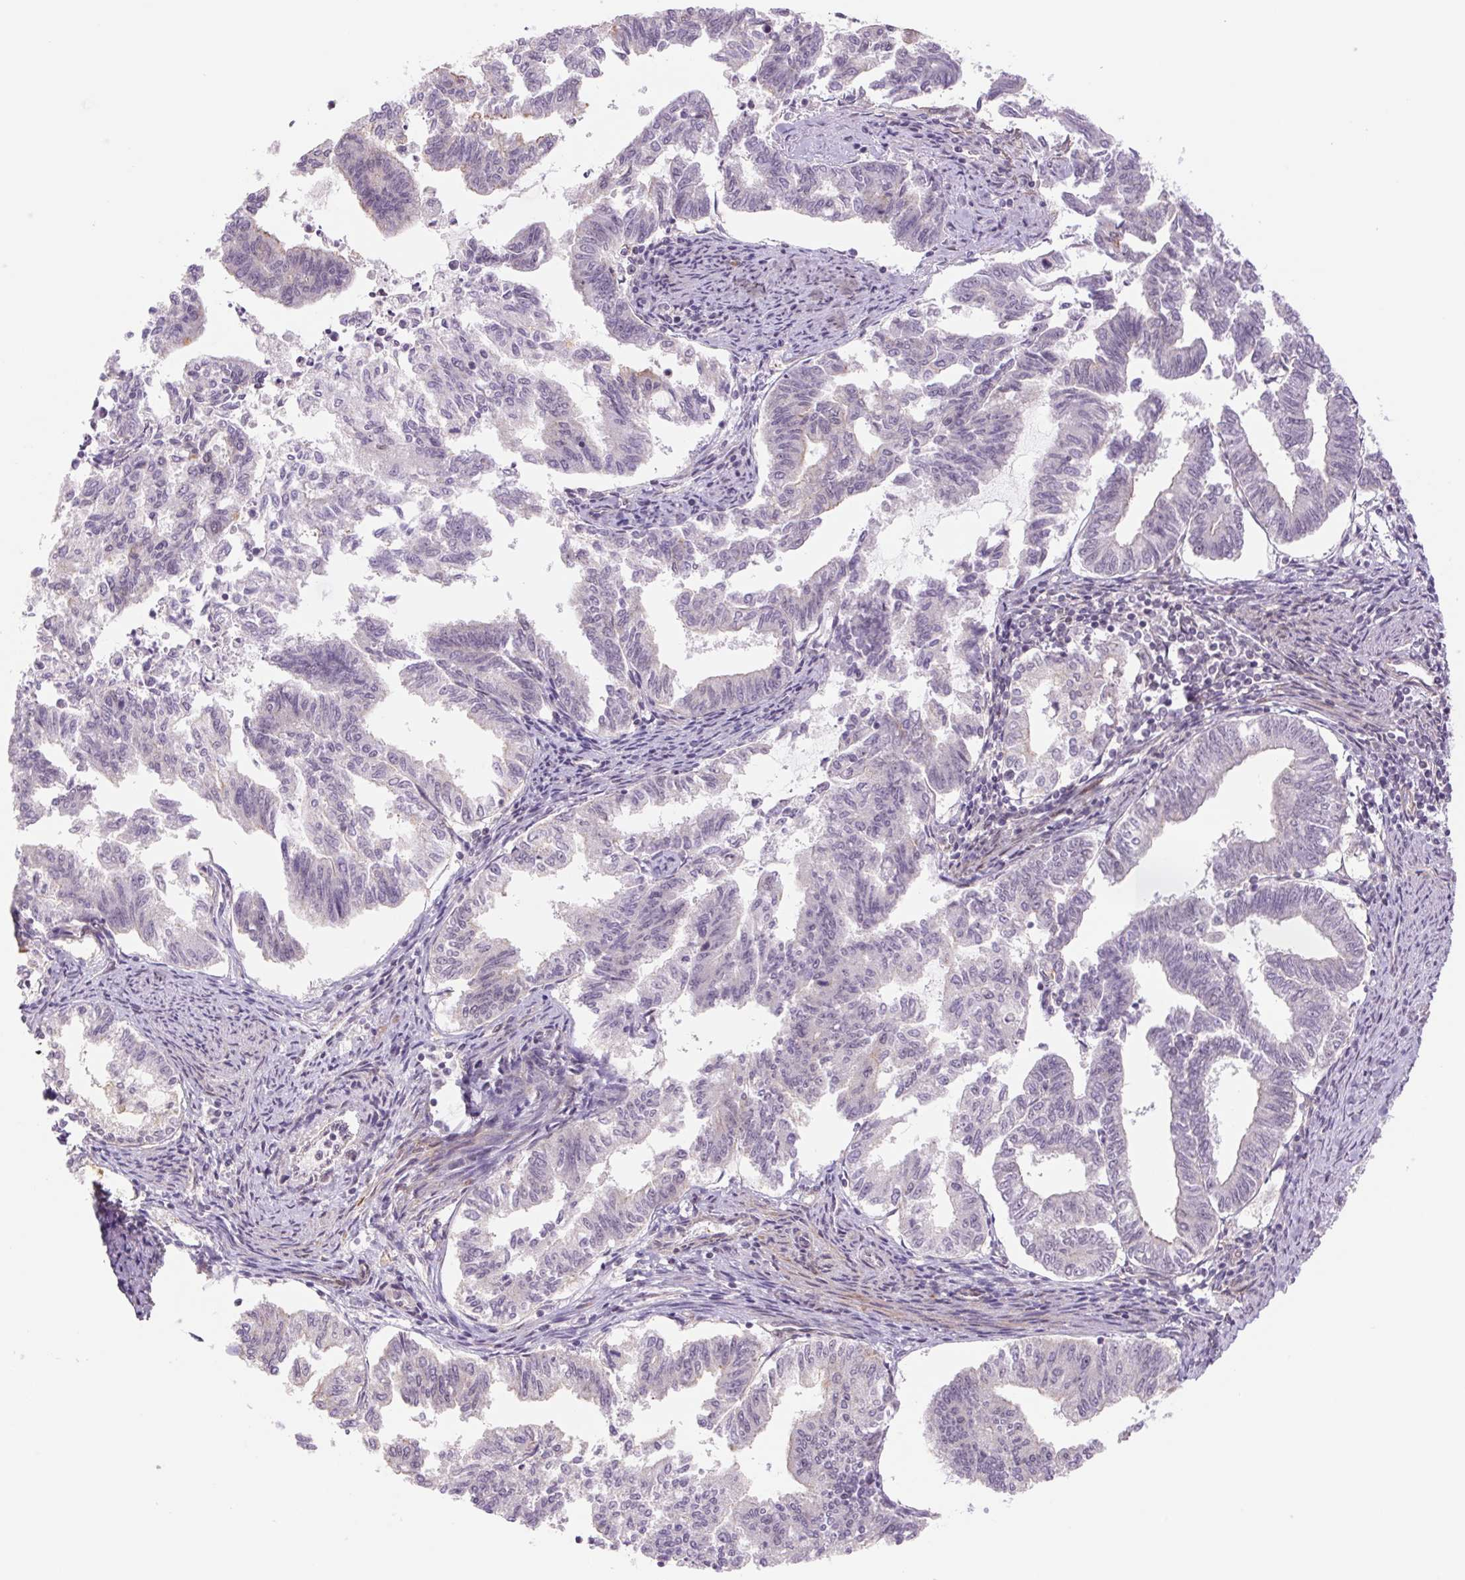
{"staining": {"intensity": "negative", "quantity": "none", "location": "none"}, "tissue": "endometrial cancer", "cell_type": "Tumor cells", "image_type": "cancer", "snomed": [{"axis": "morphology", "description": "Adenocarcinoma, NOS"}, {"axis": "topography", "description": "Endometrium"}], "caption": "The immunohistochemistry photomicrograph has no significant positivity in tumor cells of endometrial cancer (adenocarcinoma) tissue. The staining is performed using DAB brown chromogen with nuclei counter-stained in using hematoxylin.", "gene": "CWC25", "patient": {"sex": "female", "age": 79}}